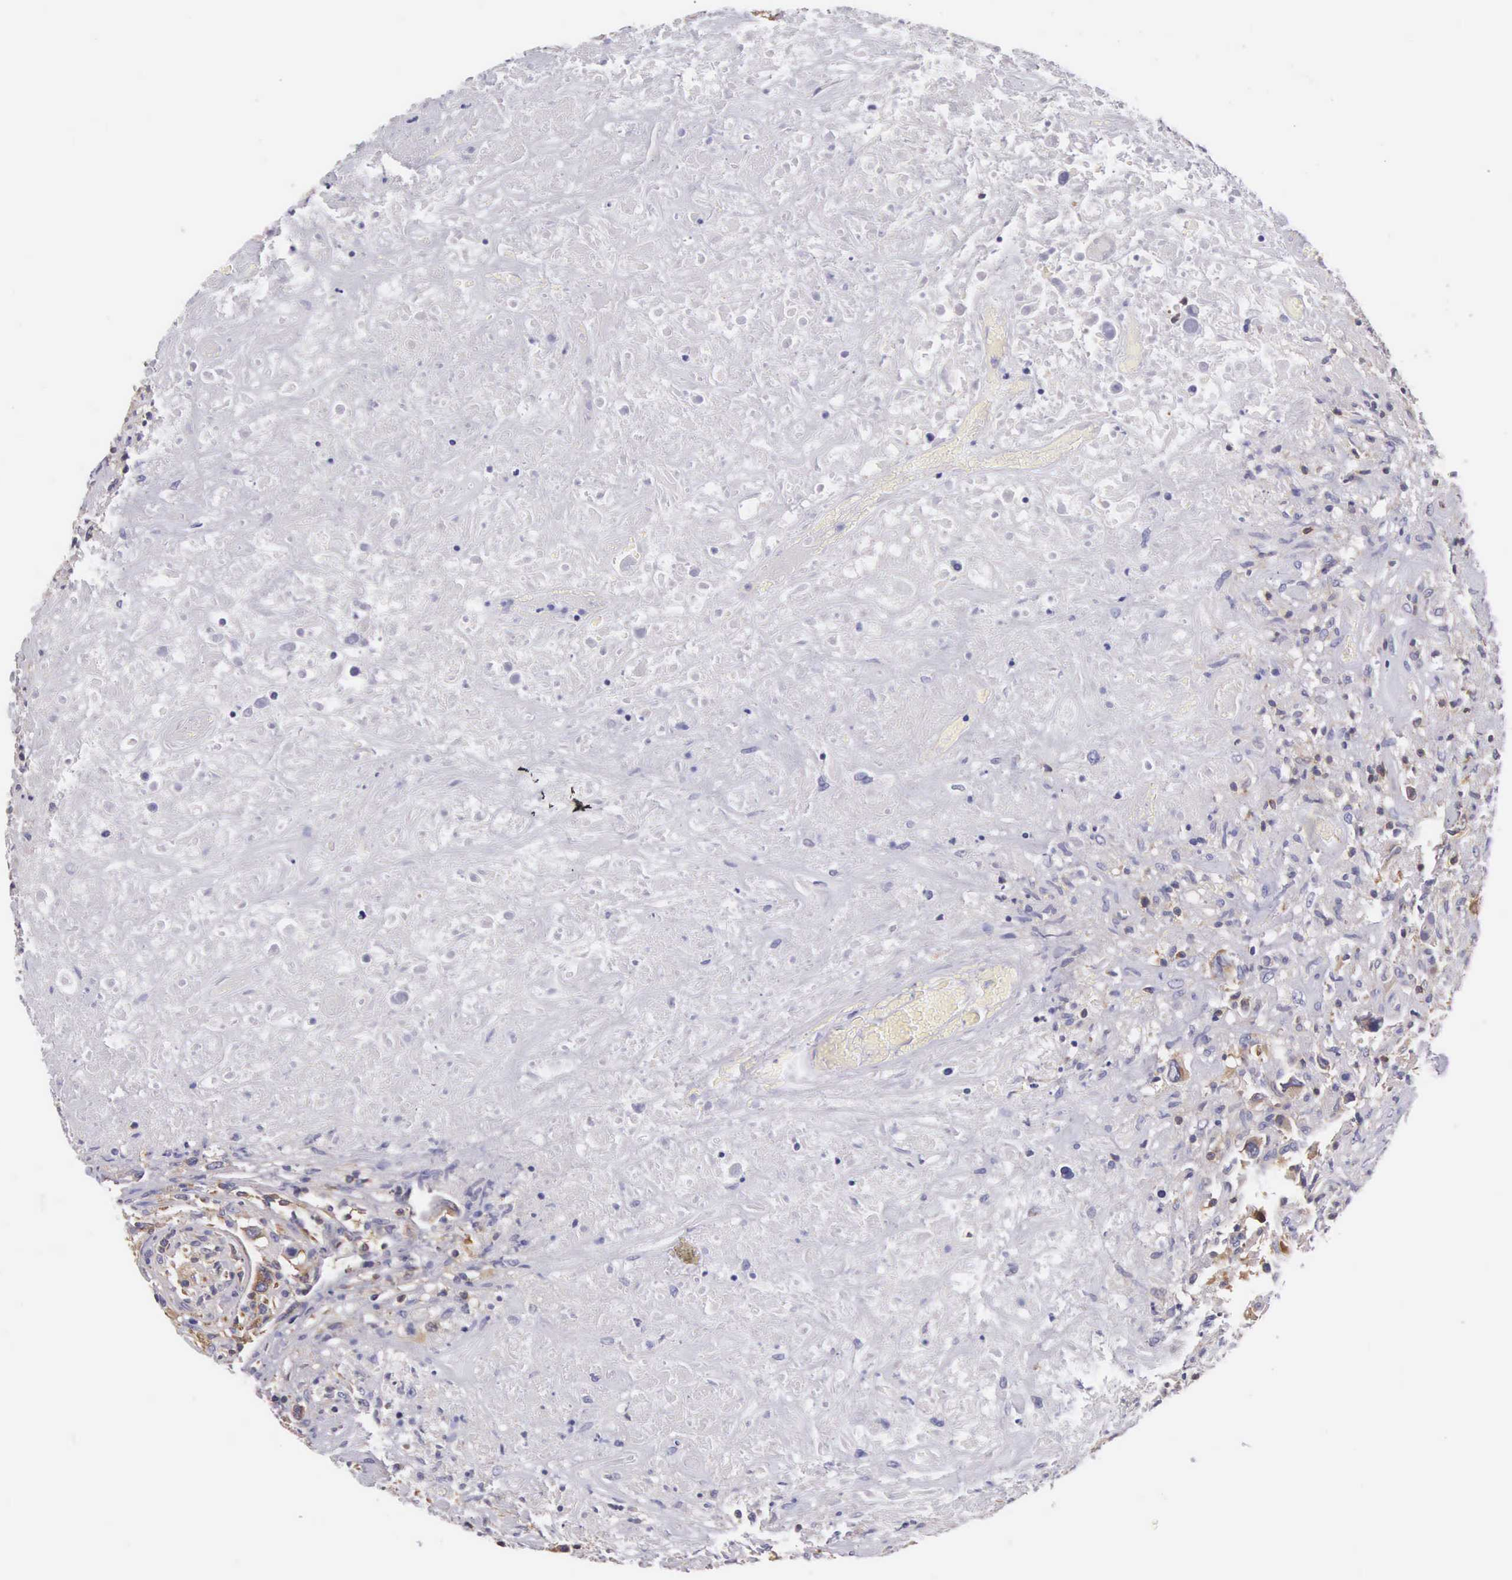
{"staining": {"intensity": "negative", "quantity": "none", "location": "none"}, "tissue": "lymphoma", "cell_type": "Tumor cells", "image_type": "cancer", "snomed": [{"axis": "morphology", "description": "Hodgkin's disease, NOS"}, {"axis": "topography", "description": "Lymph node"}], "caption": "Immunohistochemistry histopathology image of neoplastic tissue: human lymphoma stained with DAB (3,3'-diaminobenzidine) shows no significant protein positivity in tumor cells.", "gene": "OSBPL3", "patient": {"sex": "male", "age": 46}}